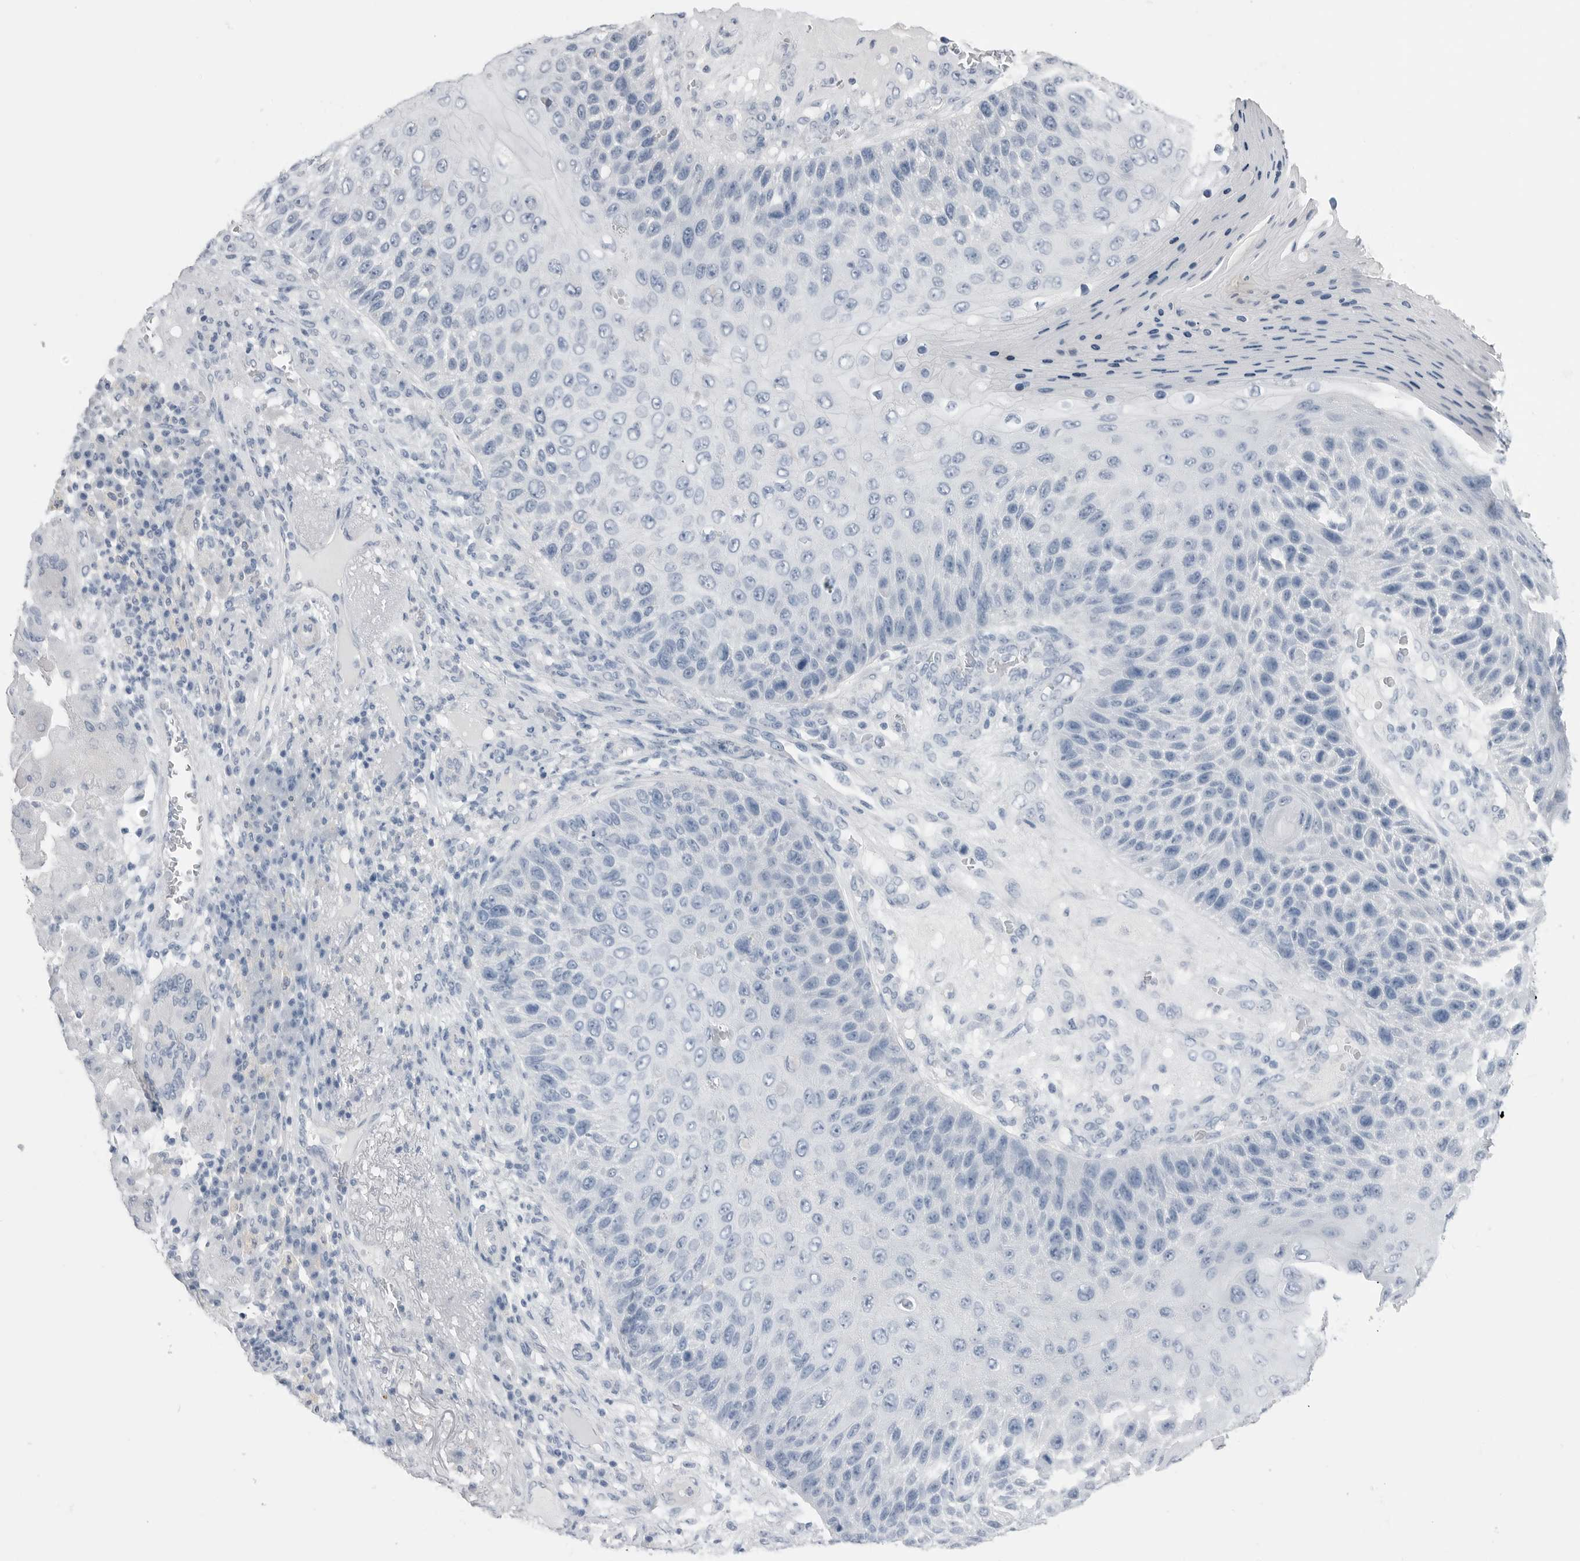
{"staining": {"intensity": "negative", "quantity": "none", "location": "none"}, "tissue": "skin cancer", "cell_type": "Tumor cells", "image_type": "cancer", "snomed": [{"axis": "morphology", "description": "Squamous cell carcinoma, NOS"}, {"axis": "topography", "description": "Skin"}], "caption": "Tumor cells show no significant protein positivity in skin cancer.", "gene": "ABHD12", "patient": {"sex": "female", "age": 88}}